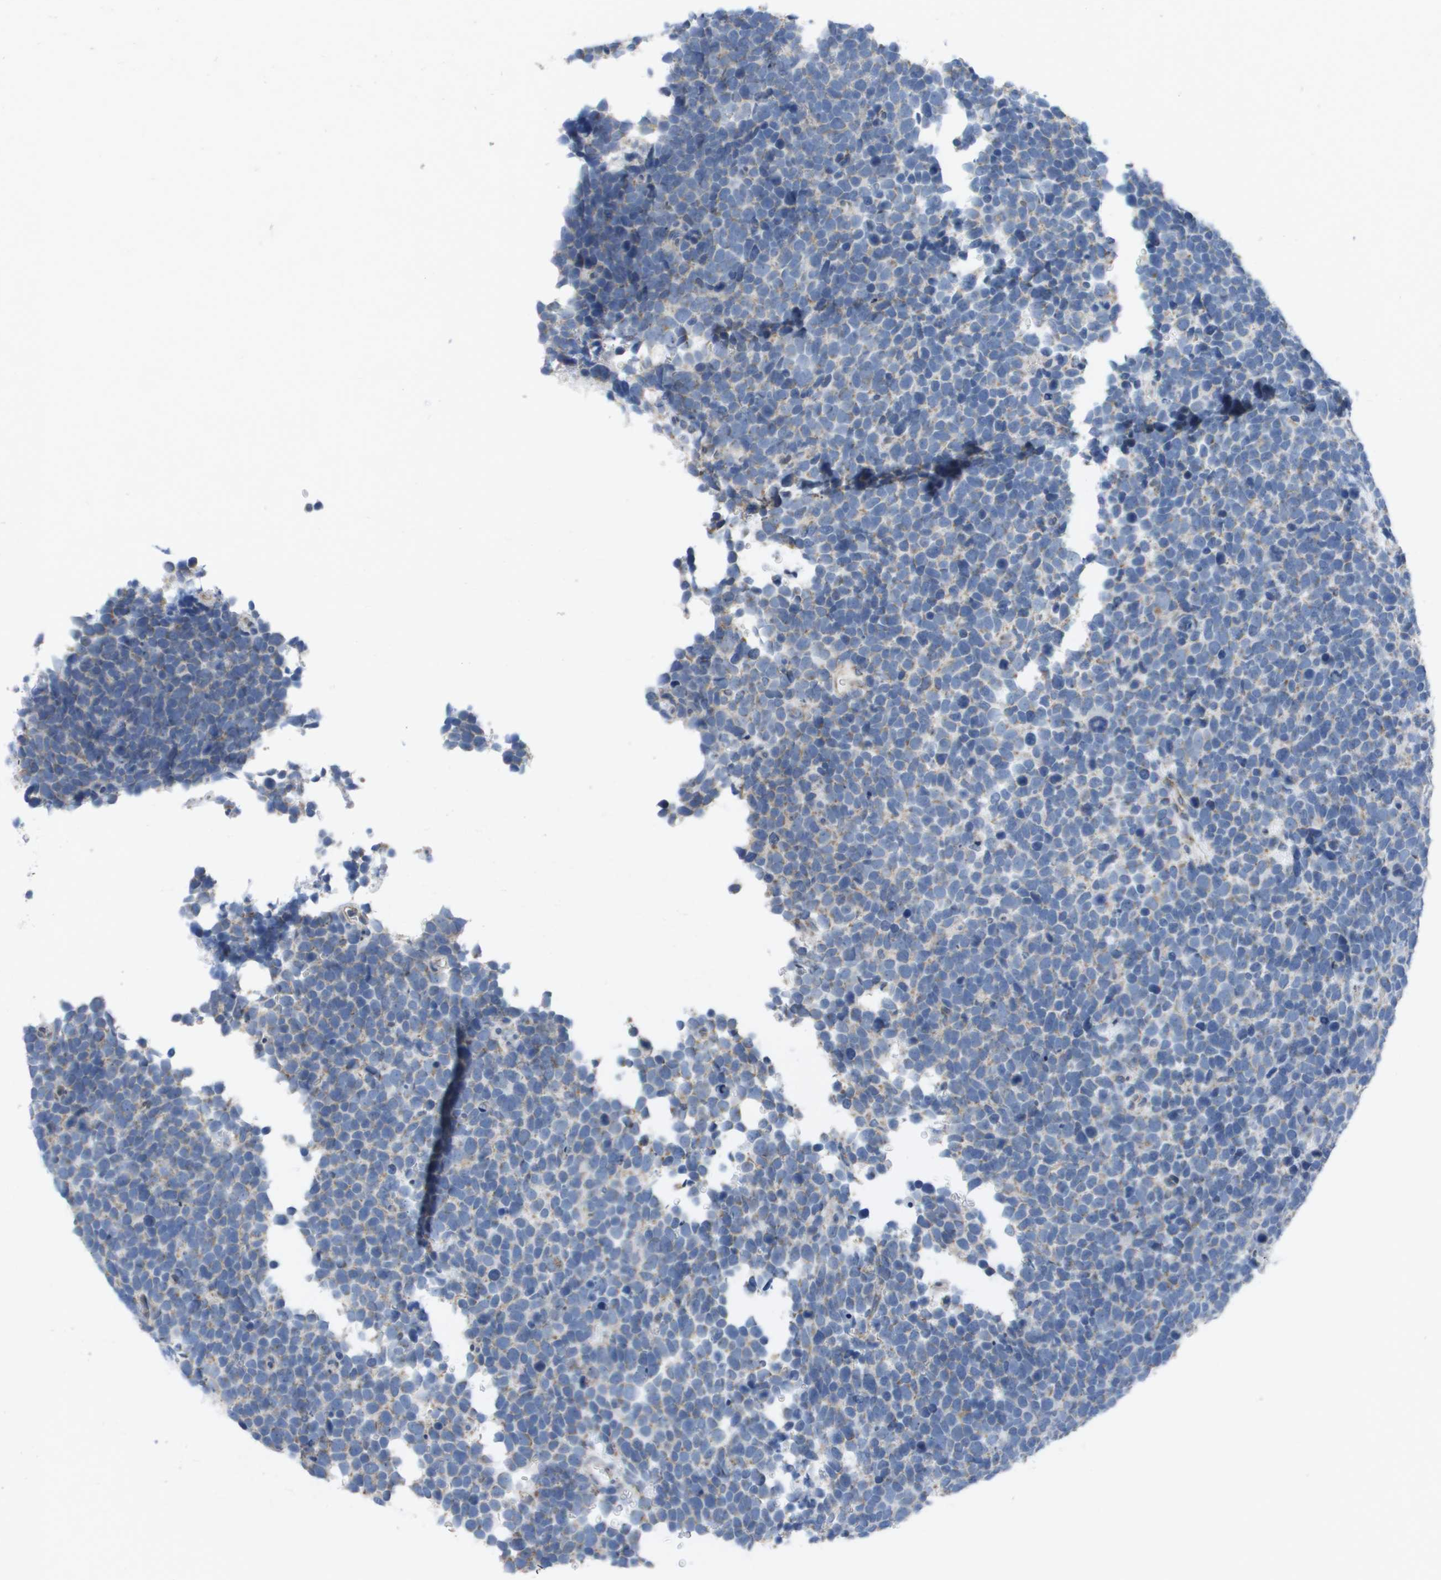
{"staining": {"intensity": "weak", "quantity": "<25%", "location": "cytoplasmic/membranous"}, "tissue": "urothelial cancer", "cell_type": "Tumor cells", "image_type": "cancer", "snomed": [{"axis": "morphology", "description": "Urothelial carcinoma, High grade"}, {"axis": "topography", "description": "Urinary bladder"}], "caption": "A micrograph of human urothelial carcinoma (high-grade) is negative for staining in tumor cells.", "gene": "TMEM223", "patient": {"sex": "female", "age": 82}}